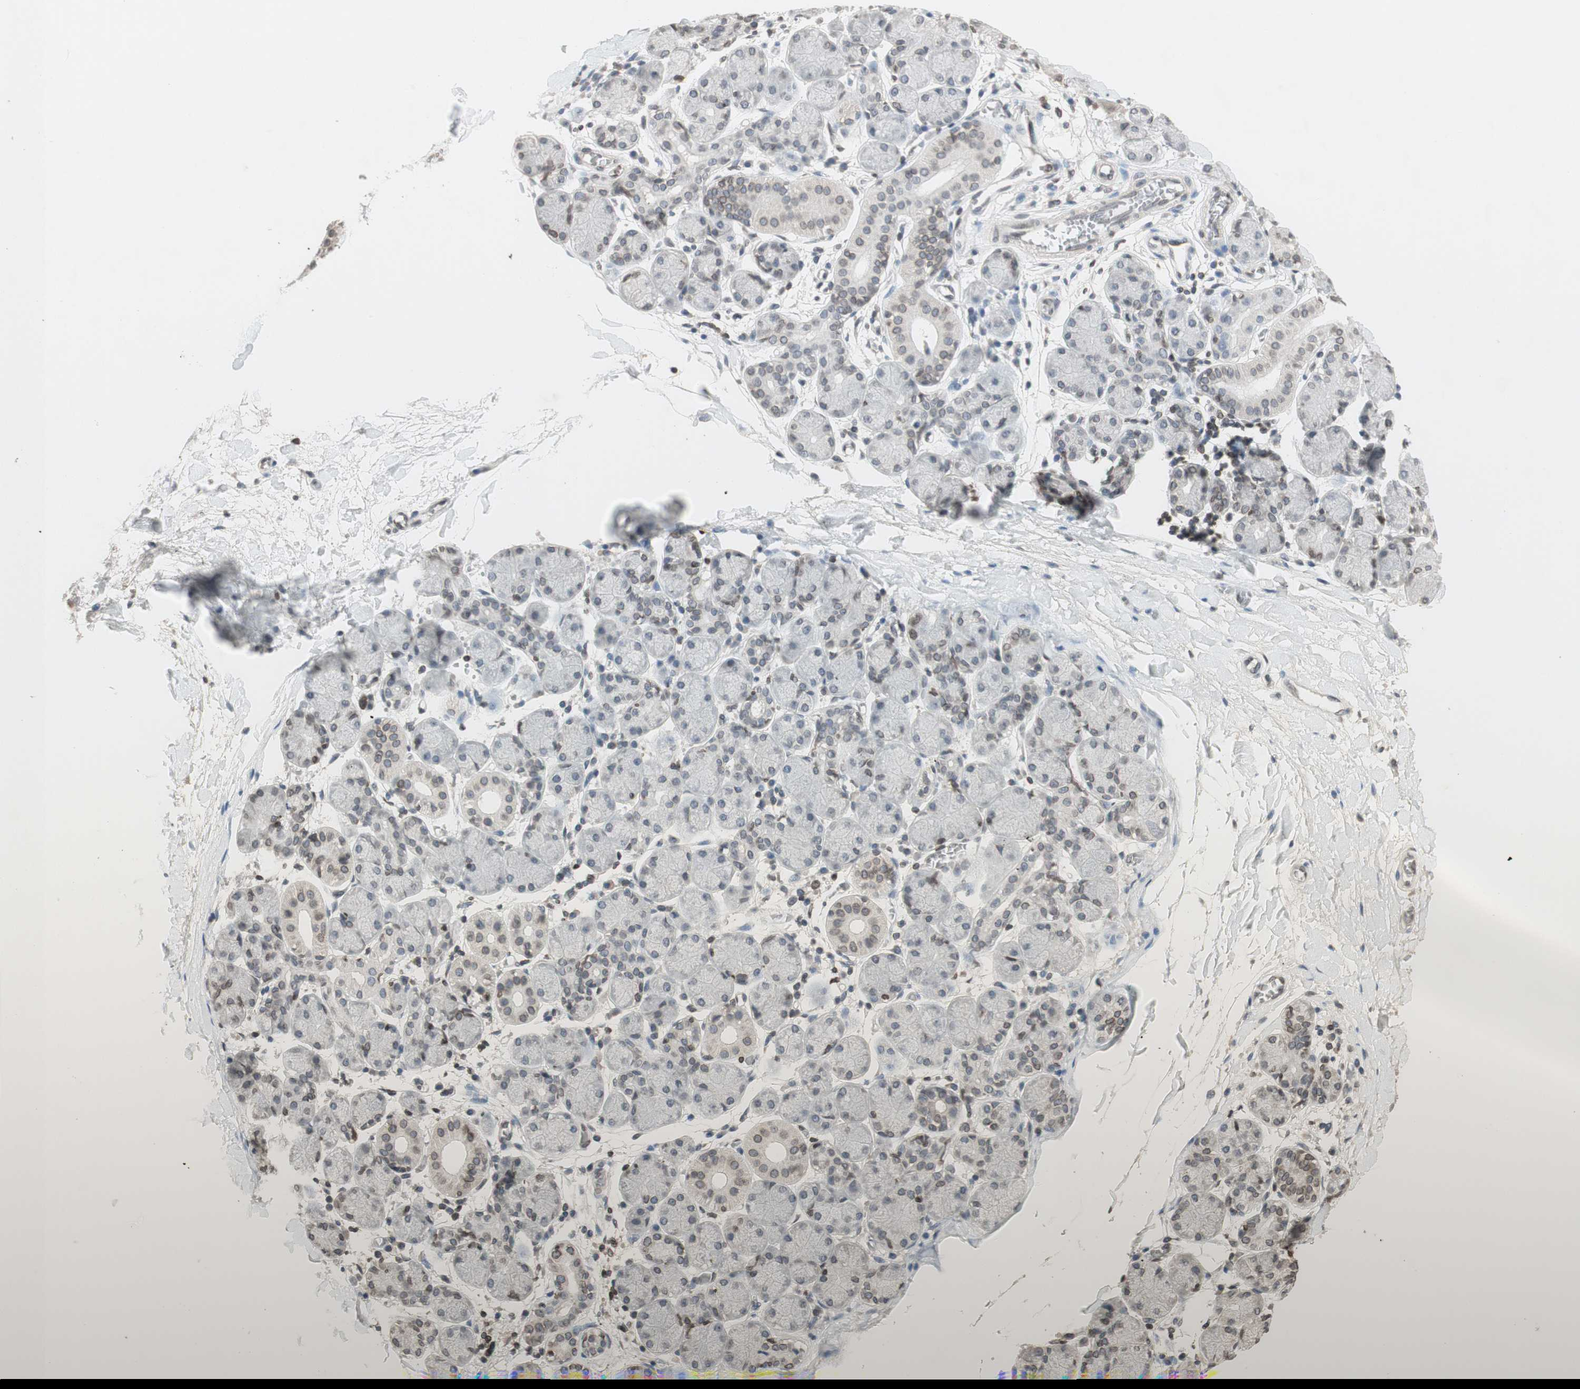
{"staining": {"intensity": "weak", "quantity": "25%-75%", "location": "cytoplasmic/membranous,nuclear"}, "tissue": "salivary gland", "cell_type": "Glandular cells", "image_type": "normal", "snomed": [{"axis": "morphology", "description": "Normal tissue, NOS"}, {"axis": "topography", "description": "Salivary gland"}], "caption": "Unremarkable salivary gland was stained to show a protein in brown. There is low levels of weak cytoplasmic/membranous,nuclear staining in approximately 25%-75% of glandular cells. (IHC, brightfield microscopy, high magnification).", "gene": "TMPO", "patient": {"sex": "female", "age": 24}}